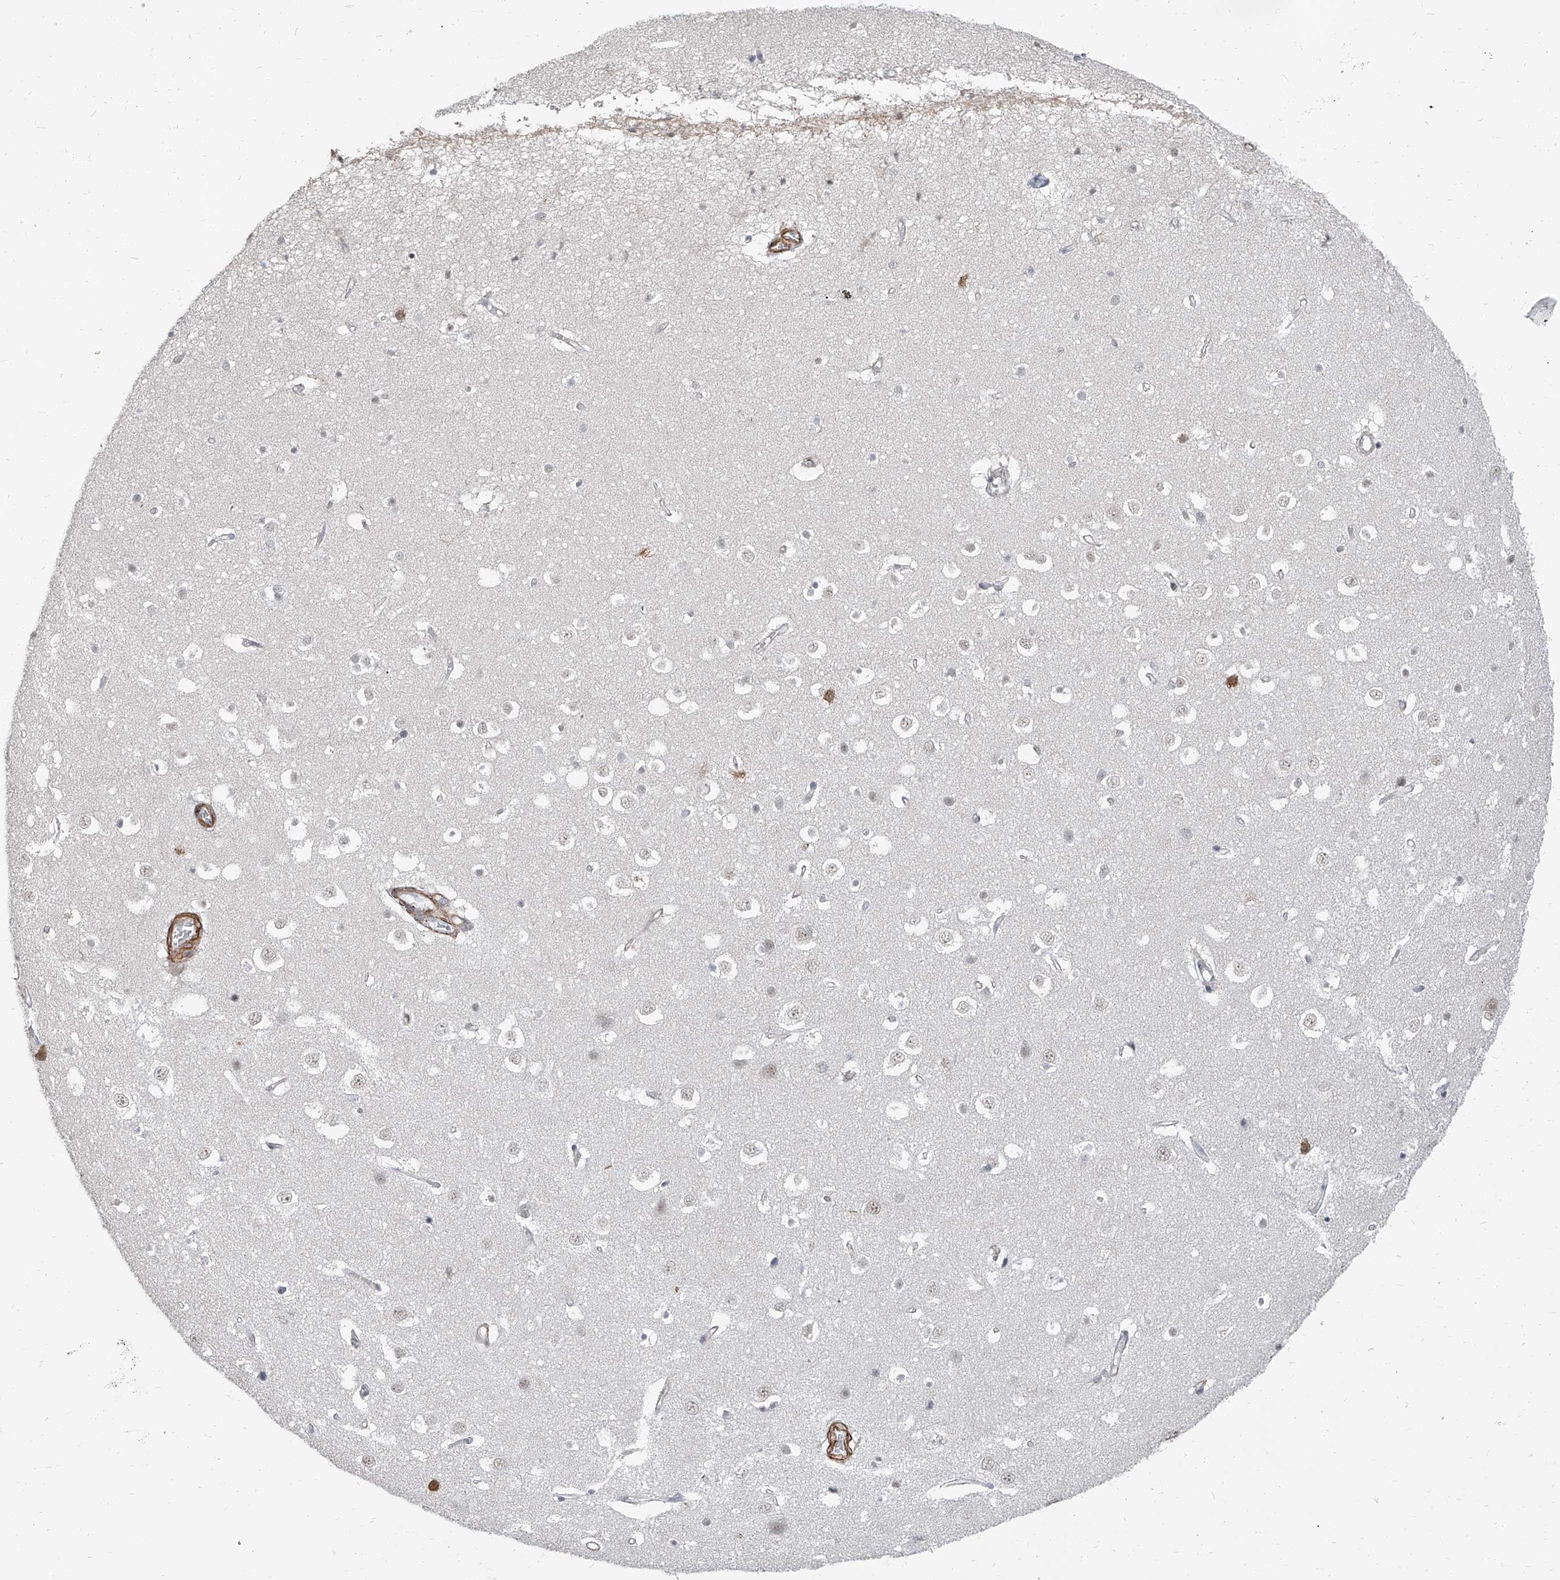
{"staining": {"intensity": "moderate", "quantity": ">75%", "location": "cytoplasmic/membranous"}, "tissue": "cerebral cortex", "cell_type": "Endothelial cells", "image_type": "normal", "snomed": [{"axis": "morphology", "description": "Normal tissue, NOS"}, {"axis": "topography", "description": "Cerebral cortex"}], "caption": "Normal cerebral cortex demonstrates moderate cytoplasmic/membranous staining in approximately >75% of endothelial cells (brown staining indicates protein expression, while blue staining denotes nuclei)..", "gene": "TXLNB", "patient": {"sex": "male", "age": 54}}